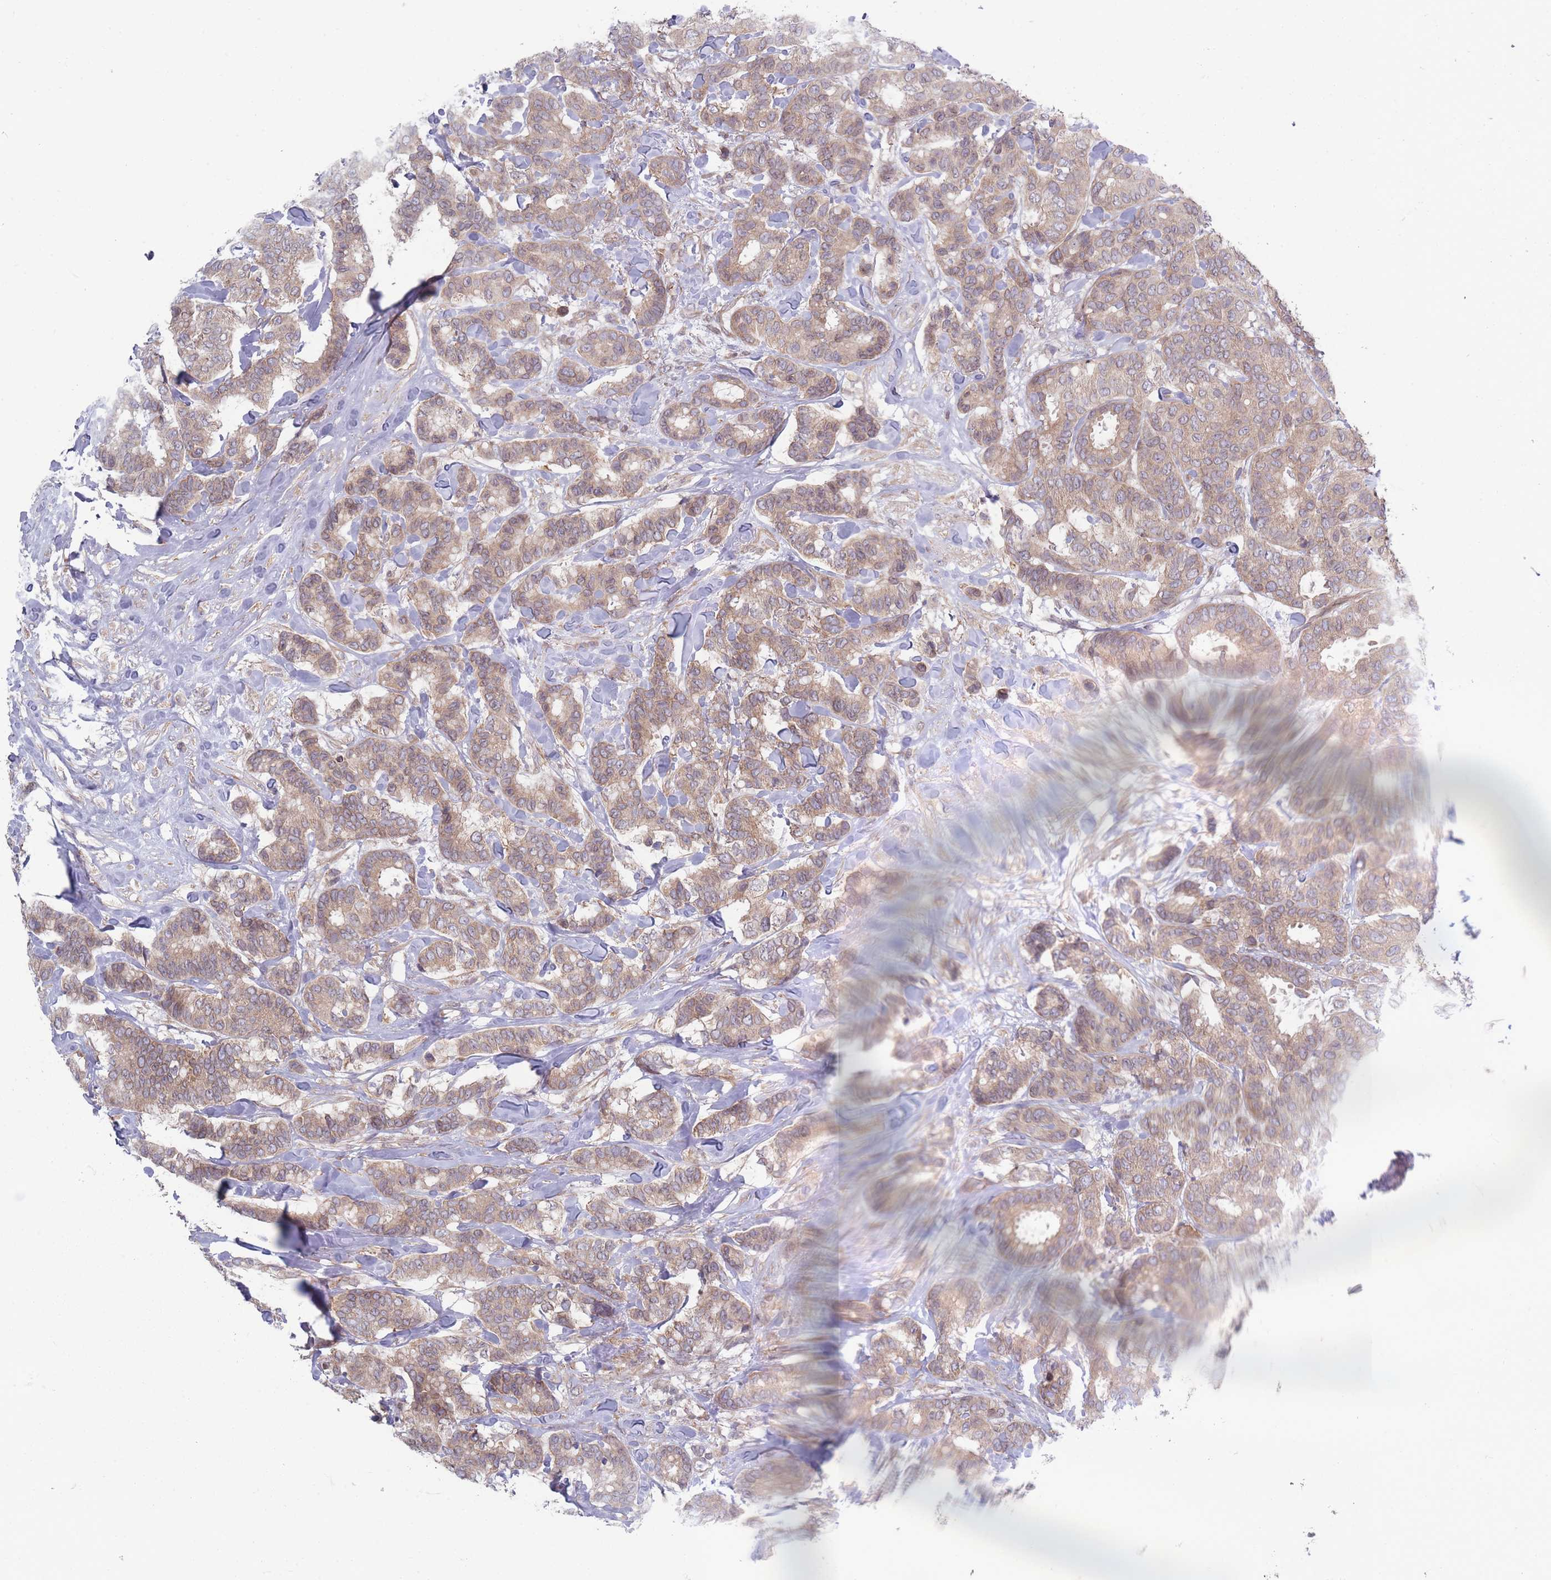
{"staining": {"intensity": "weak", "quantity": ">75%", "location": "cytoplasmic/membranous"}, "tissue": "breast cancer", "cell_type": "Tumor cells", "image_type": "cancer", "snomed": [{"axis": "morphology", "description": "Normal tissue, NOS"}, {"axis": "morphology", "description": "Duct carcinoma"}, {"axis": "topography", "description": "Breast"}], "caption": "IHC image of neoplastic tissue: human breast cancer stained using immunohistochemistry shows low levels of weak protein expression localized specifically in the cytoplasmic/membranous of tumor cells, appearing as a cytoplasmic/membranous brown color.", "gene": "VRK2", "patient": {"sex": "female", "age": 87}}